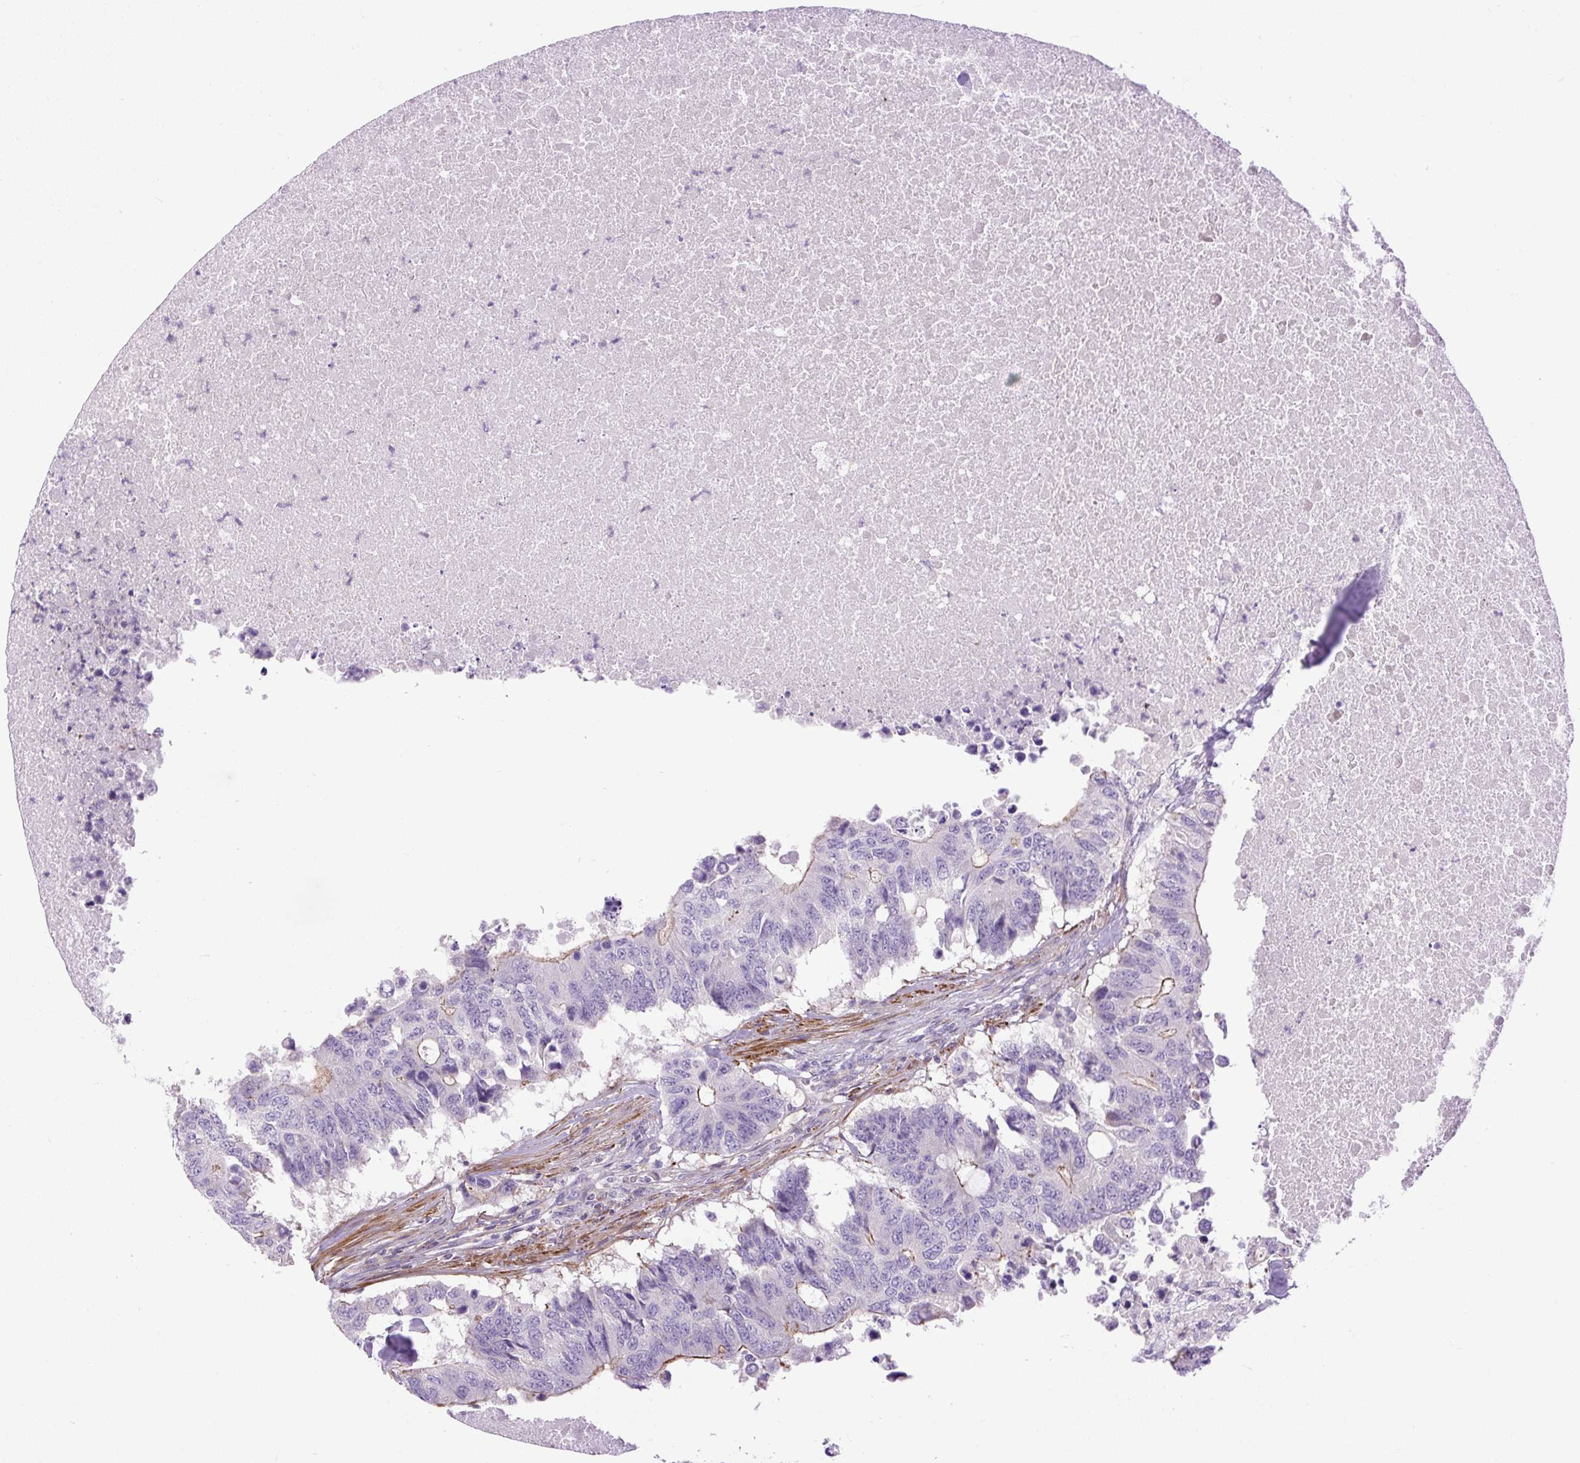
{"staining": {"intensity": "moderate", "quantity": "<25%", "location": "cytoplasmic/membranous"}, "tissue": "colorectal cancer", "cell_type": "Tumor cells", "image_type": "cancer", "snomed": [{"axis": "morphology", "description": "Adenocarcinoma, NOS"}, {"axis": "topography", "description": "Colon"}], "caption": "DAB (3,3'-diaminobenzidine) immunohistochemical staining of colorectal adenocarcinoma shows moderate cytoplasmic/membranous protein expression in about <25% of tumor cells.", "gene": "ZNF197", "patient": {"sex": "male", "age": 71}}